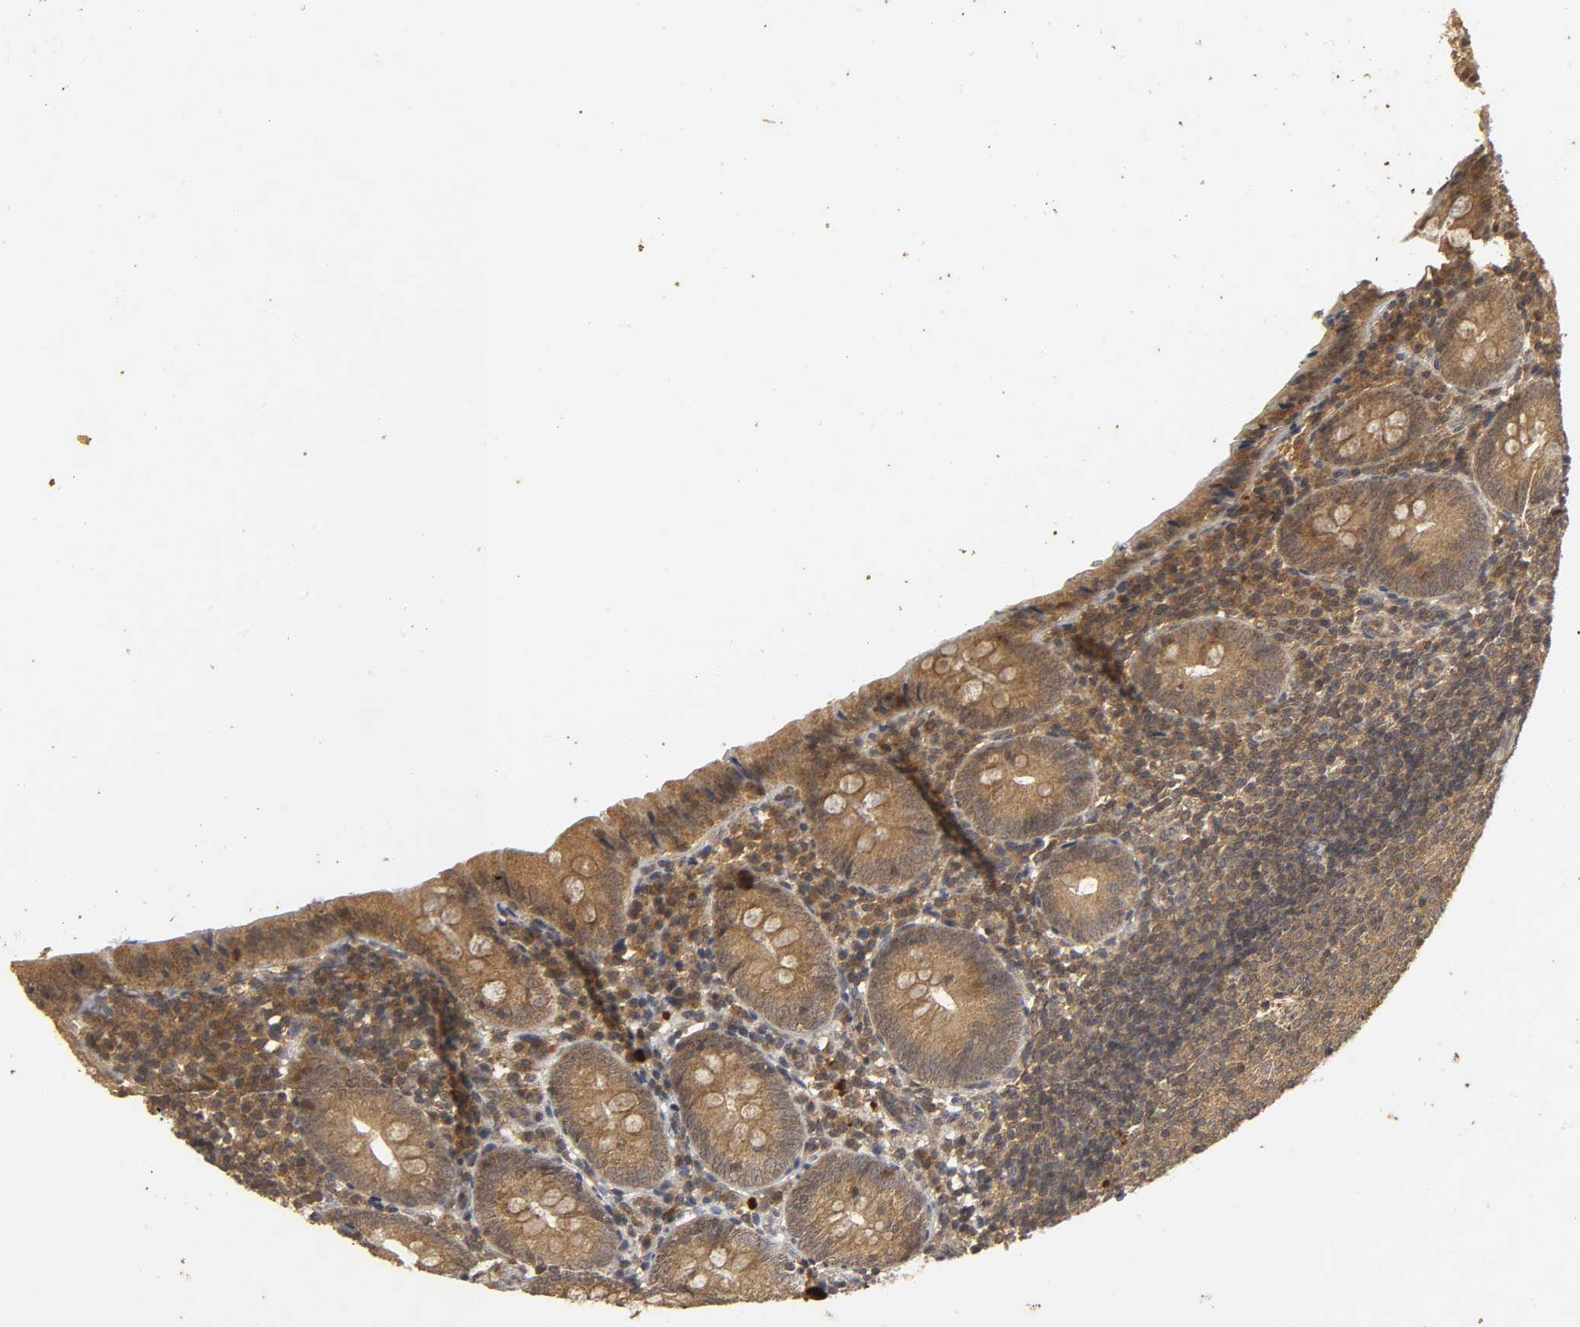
{"staining": {"intensity": "moderate", "quantity": ">75%", "location": "cytoplasmic/membranous"}, "tissue": "appendix", "cell_type": "Glandular cells", "image_type": "normal", "snomed": [{"axis": "morphology", "description": "Normal tissue, NOS"}, {"axis": "topography", "description": "Appendix"}], "caption": "Protein staining displays moderate cytoplasmic/membranous positivity in approximately >75% of glandular cells in benign appendix.", "gene": "TRAF6", "patient": {"sex": "female", "age": 10}}